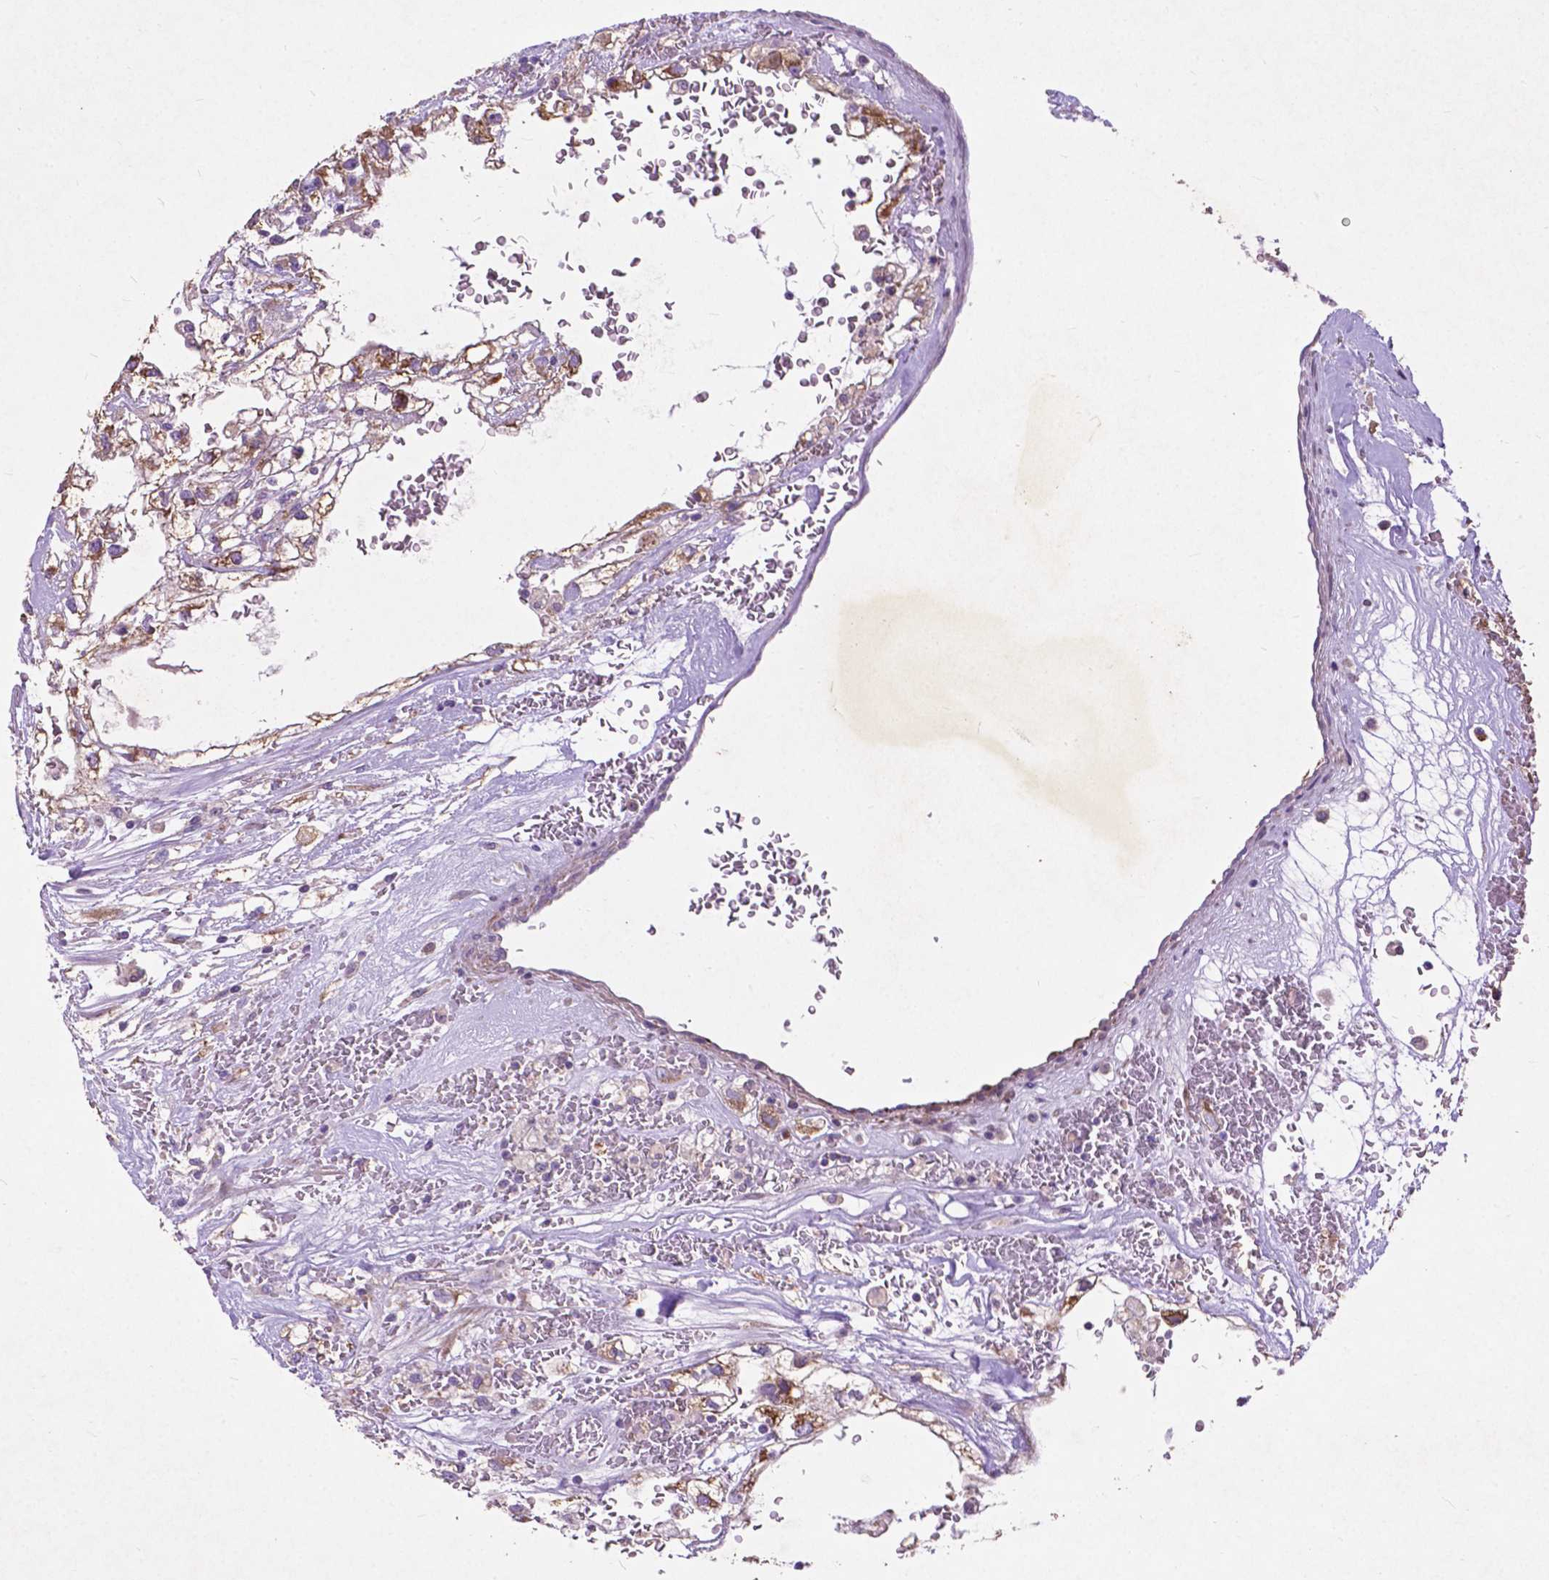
{"staining": {"intensity": "moderate", "quantity": "25%-75%", "location": "cytoplasmic/membranous"}, "tissue": "renal cancer", "cell_type": "Tumor cells", "image_type": "cancer", "snomed": [{"axis": "morphology", "description": "Adenocarcinoma, NOS"}, {"axis": "topography", "description": "Kidney"}], "caption": "Protein positivity by immunohistochemistry exhibits moderate cytoplasmic/membranous expression in approximately 25%-75% of tumor cells in renal cancer.", "gene": "THEGL", "patient": {"sex": "male", "age": 59}}